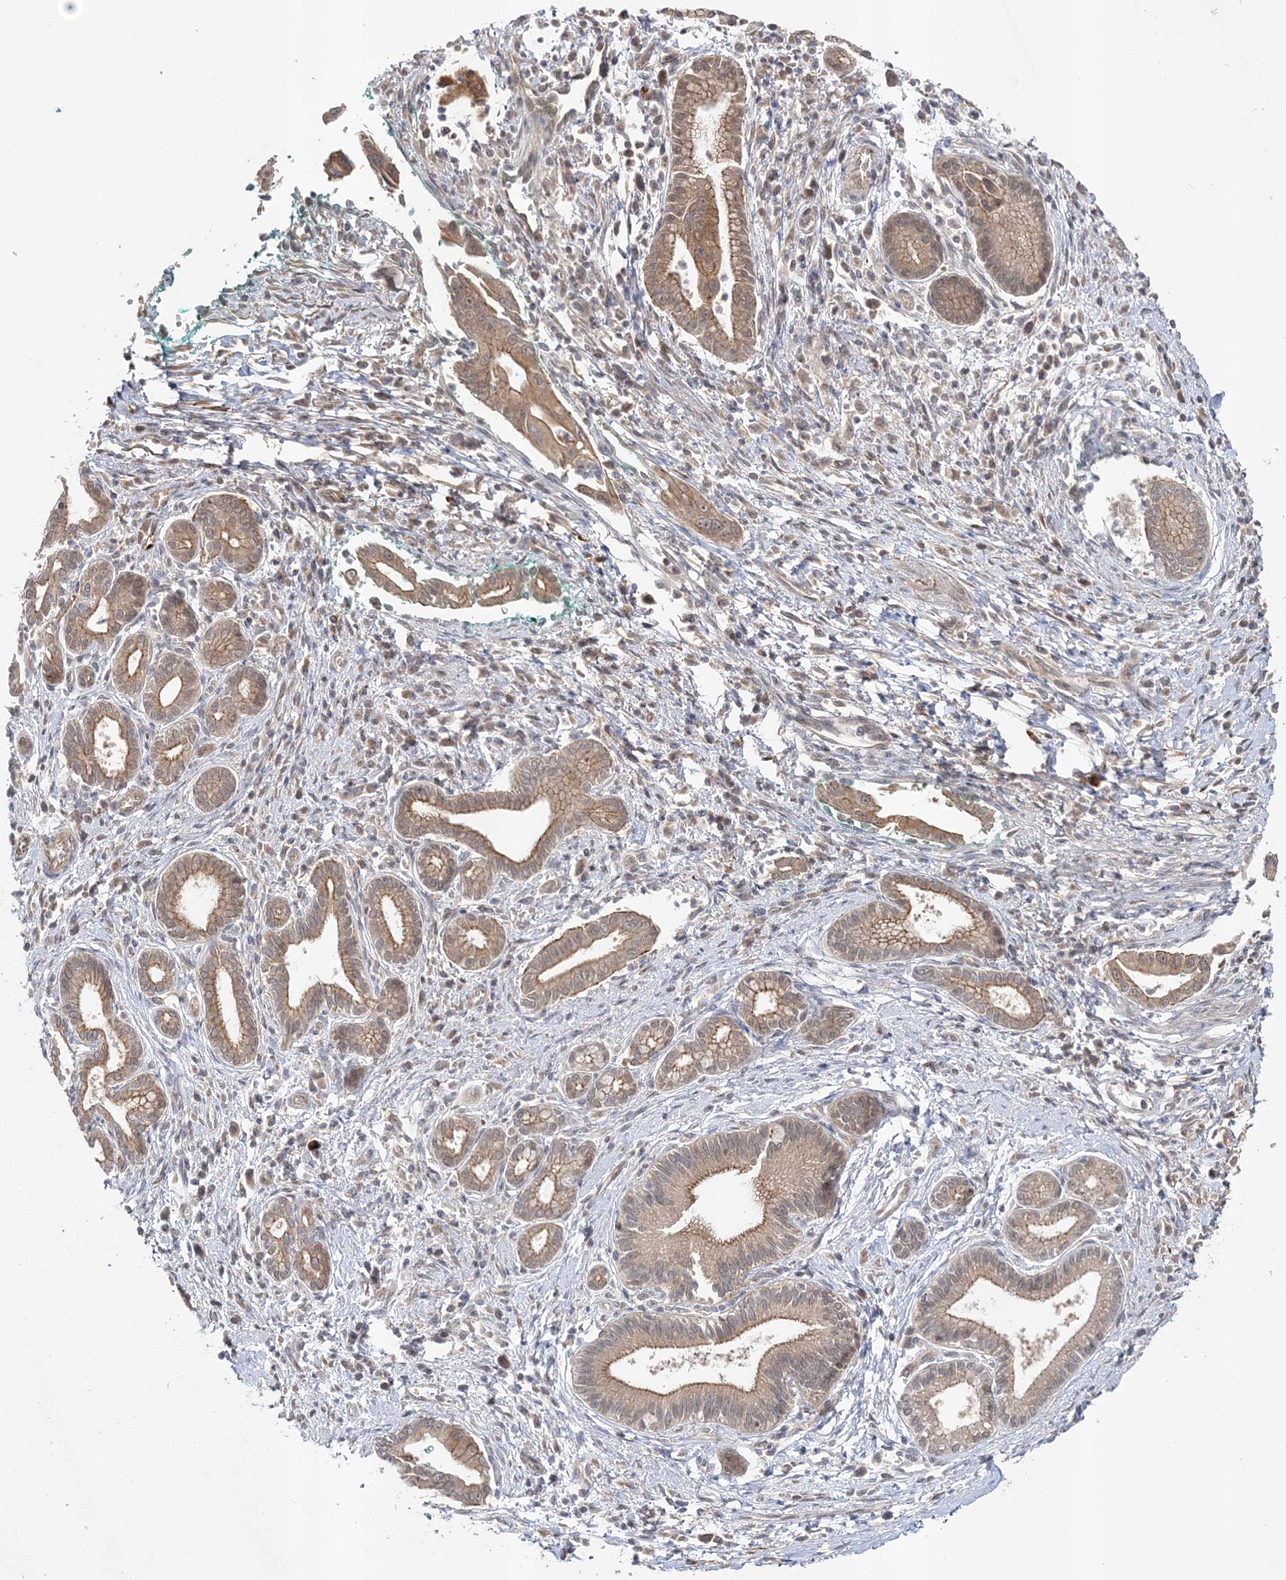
{"staining": {"intensity": "moderate", "quantity": ">75%", "location": "cytoplasmic/membranous"}, "tissue": "pancreatic cancer", "cell_type": "Tumor cells", "image_type": "cancer", "snomed": [{"axis": "morphology", "description": "Adenocarcinoma, NOS"}, {"axis": "topography", "description": "Pancreas"}], "caption": "Immunohistochemistry staining of pancreatic adenocarcinoma, which exhibits medium levels of moderate cytoplasmic/membranous staining in approximately >75% of tumor cells indicating moderate cytoplasmic/membranous protein positivity. The staining was performed using DAB (3,3'-diaminobenzidine) (brown) for protein detection and nuclei were counterstained in hematoxylin (blue).", "gene": "MMADHC", "patient": {"sex": "male", "age": 78}}